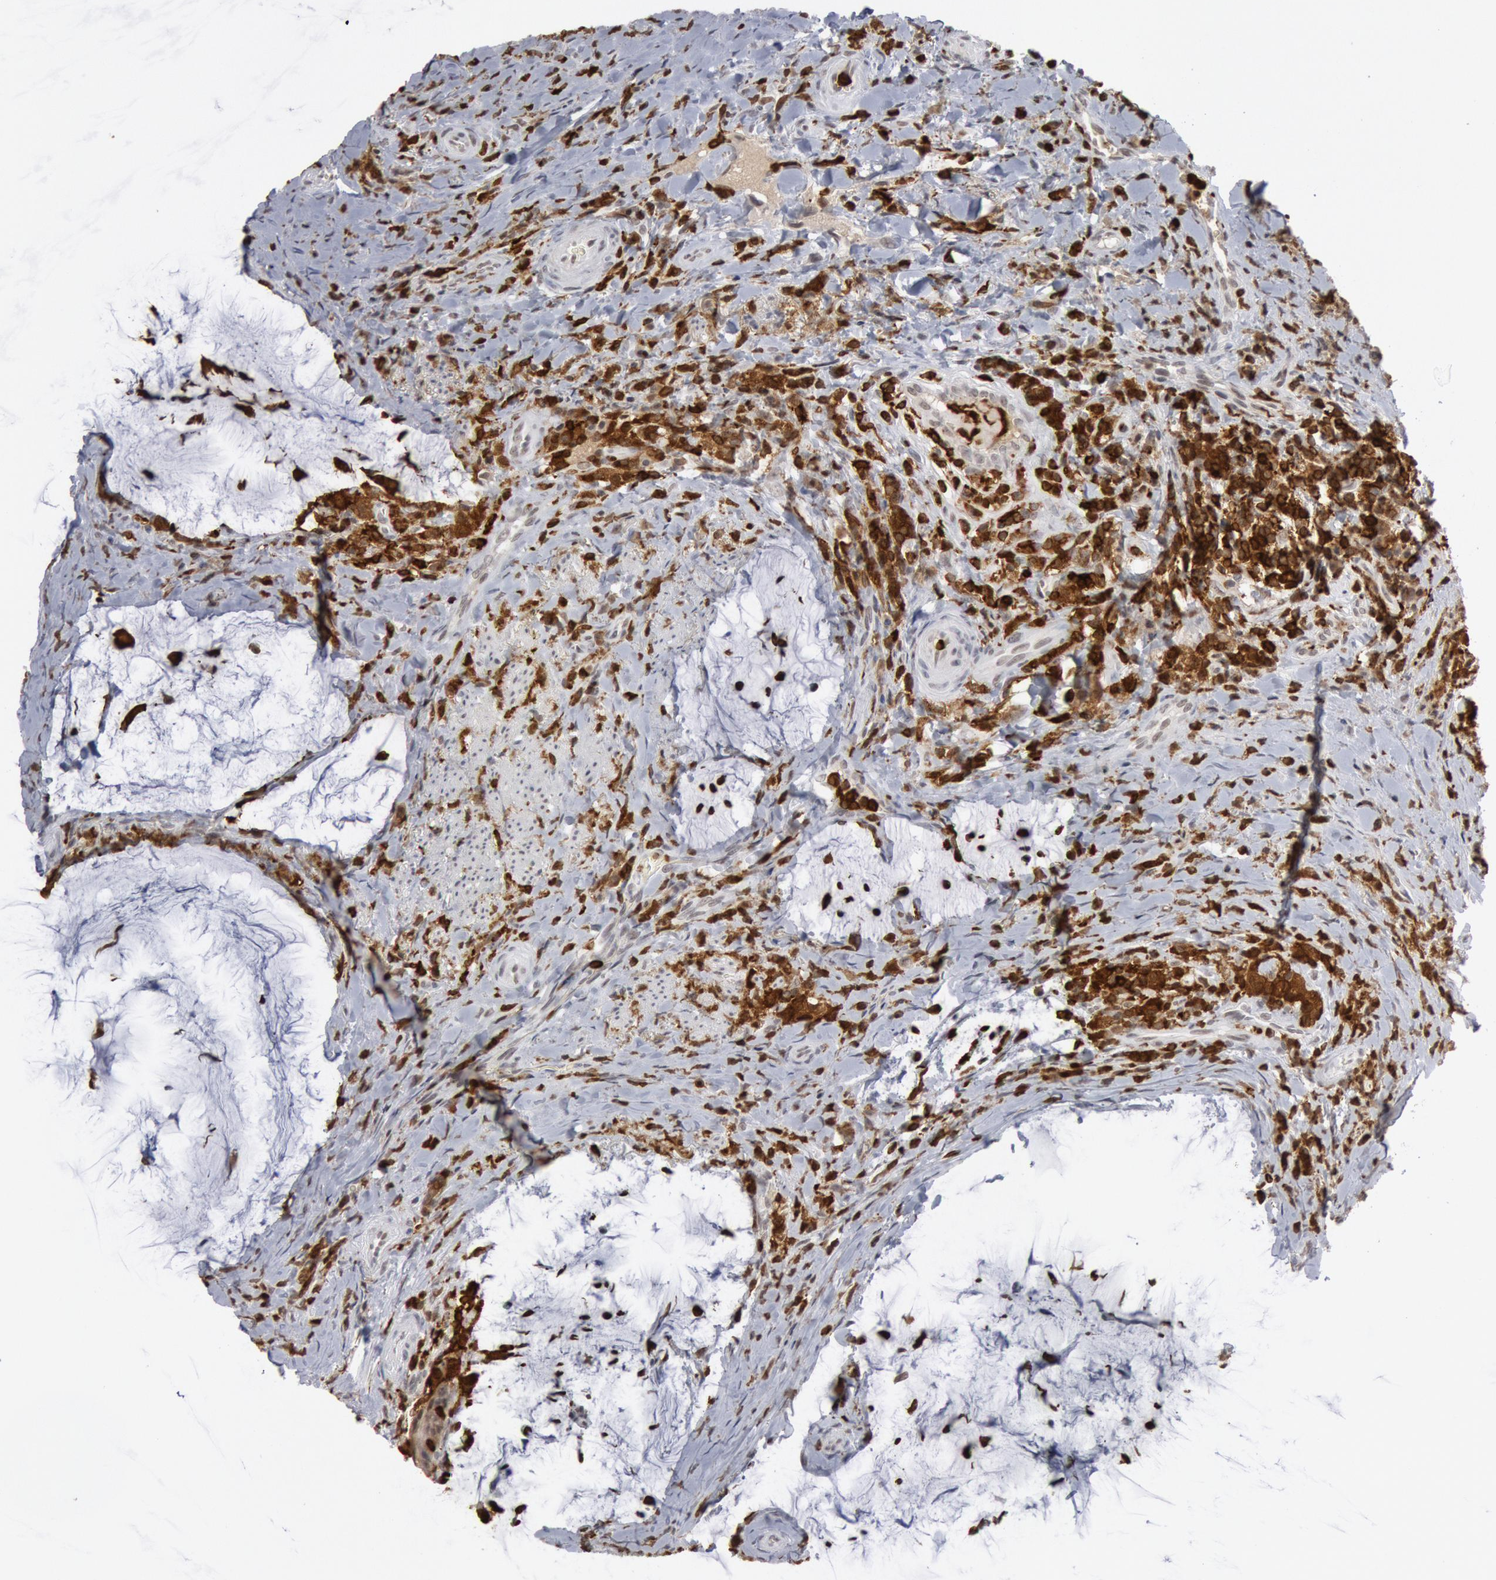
{"staining": {"intensity": "weak", "quantity": ">75%", "location": "cytoplasmic/membranous,nuclear"}, "tissue": "colorectal cancer", "cell_type": "Tumor cells", "image_type": "cancer", "snomed": [{"axis": "morphology", "description": "Adenocarcinoma, NOS"}, {"axis": "topography", "description": "Rectum"}], "caption": "Immunohistochemical staining of human colorectal cancer exhibits low levels of weak cytoplasmic/membranous and nuclear positivity in approximately >75% of tumor cells.", "gene": "PTPN6", "patient": {"sex": "female", "age": 71}}